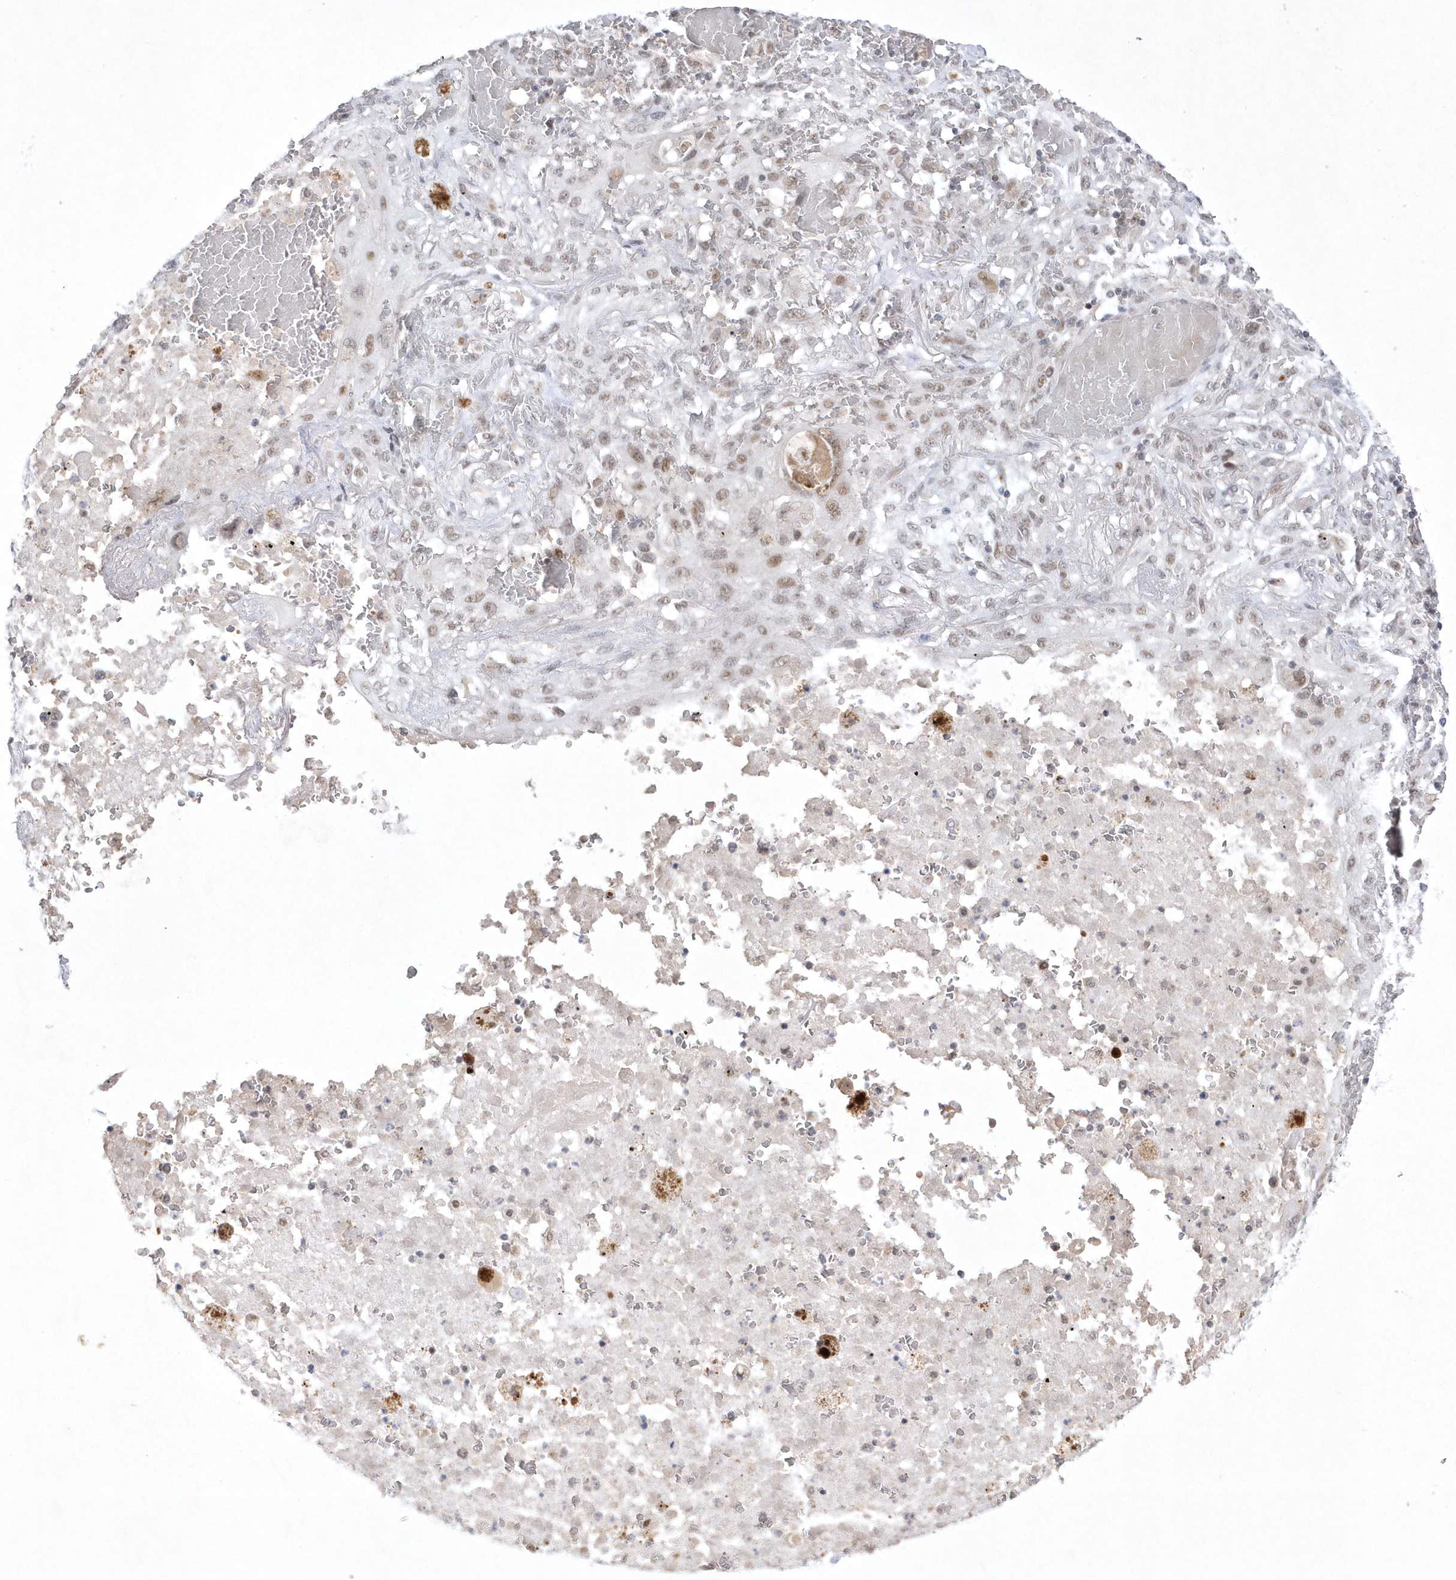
{"staining": {"intensity": "weak", "quantity": "25%-75%", "location": "nuclear"}, "tissue": "lung cancer", "cell_type": "Tumor cells", "image_type": "cancer", "snomed": [{"axis": "morphology", "description": "Squamous cell carcinoma, NOS"}, {"axis": "topography", "description": "Lung"}], "caption": "Lung squamous cell carcinoma tissue exhibits weak nuclear expression in about 25%-75% of tumor cells, visualized by immunohistochemistry.", "gene": "CPSF3", "patient": {"sex": "female", "age": 47}}